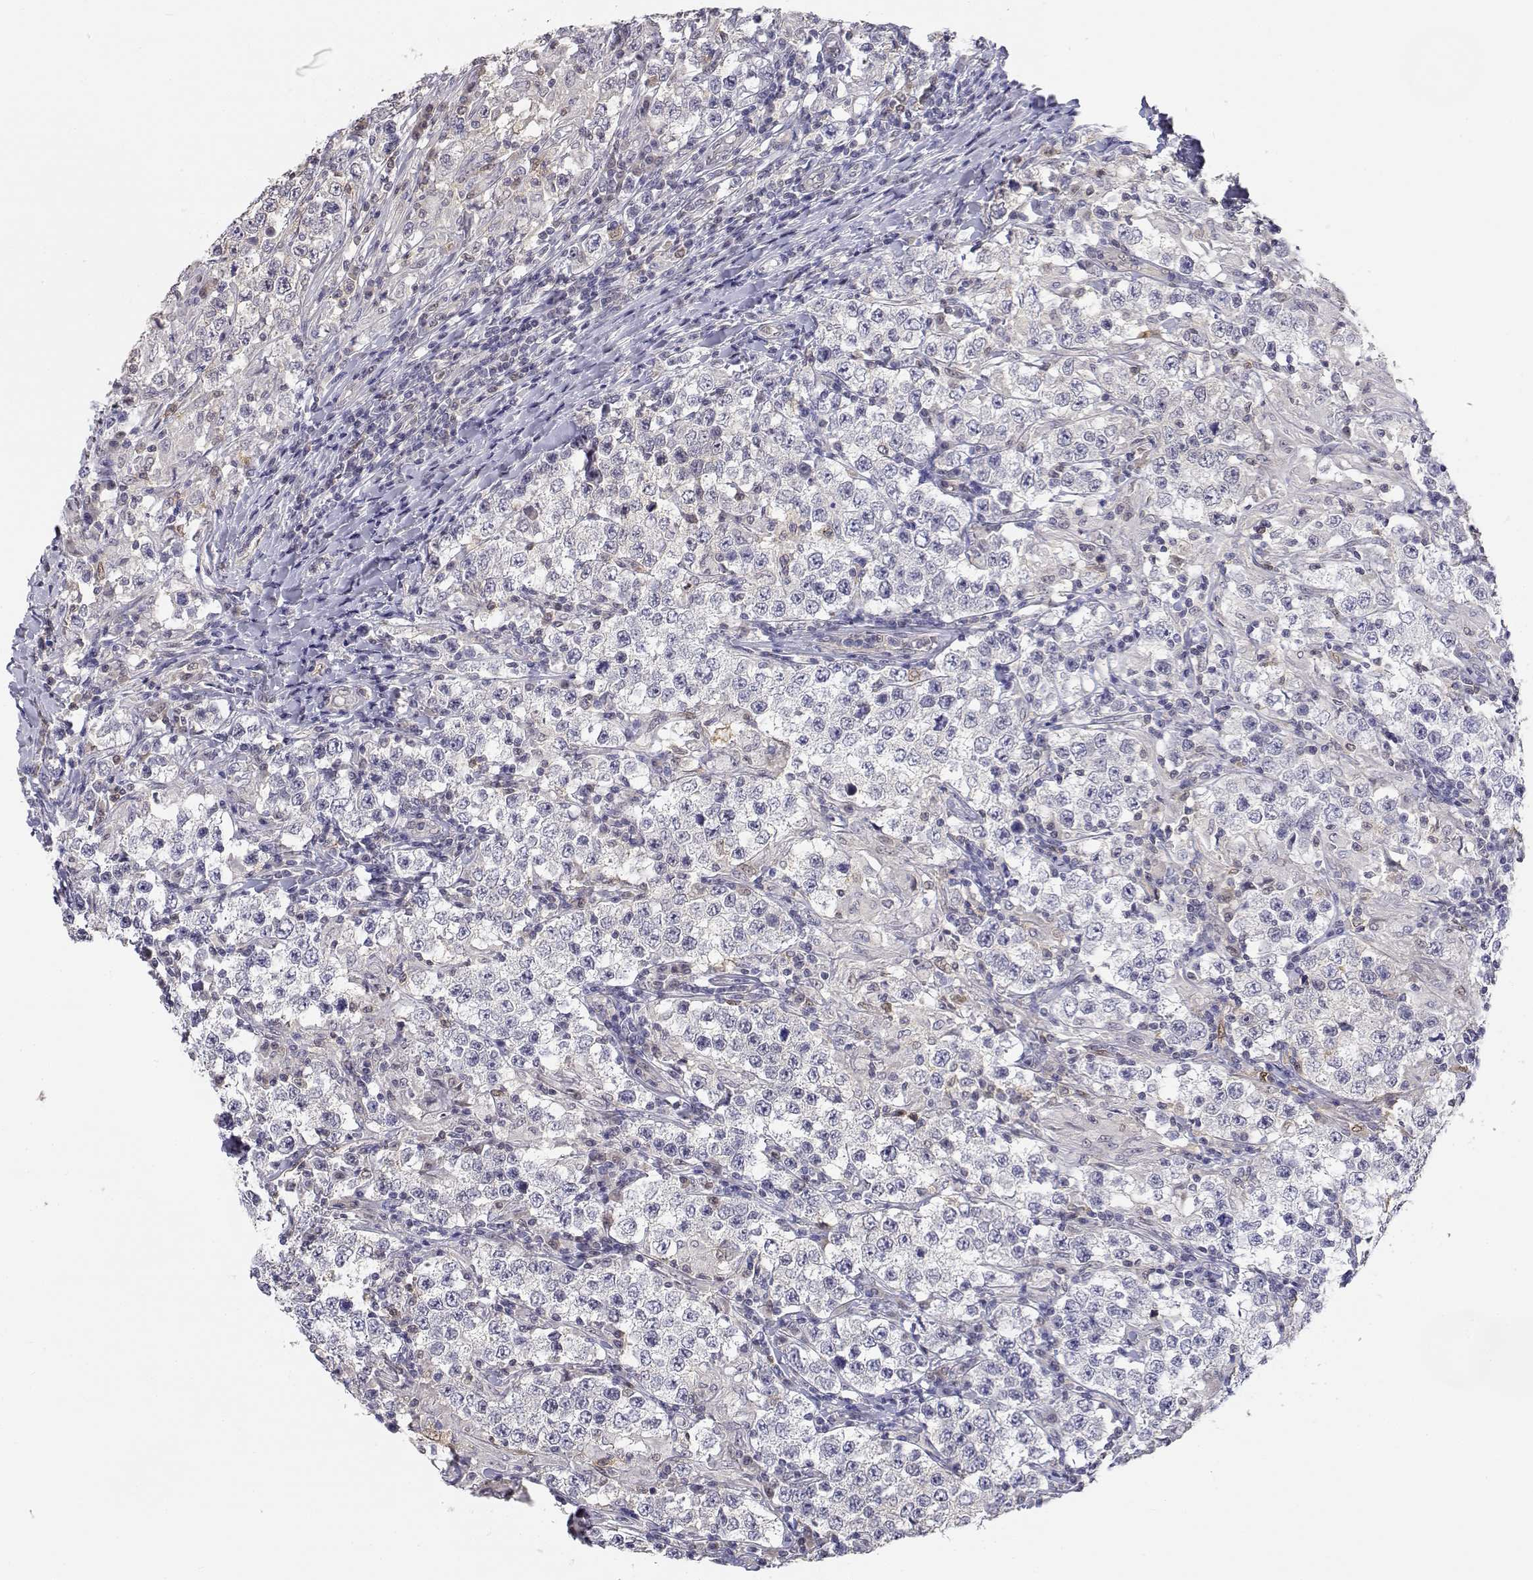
{"staining": {"intensity": "negative", "quantity": "none", "location": "none"}, "tissue": "testis cancer", "cell_type": "Tumor cells", "image_type": "cancer", "snomed": [{"axis": "morphology", "description": "Seminoma, NOS"}, {"axis": "morphology", "description": "Carcinoma, Embryonal, NOS"}, {"axis": "topography", "description": "Testis"}], "caption": "Immunohistochemistry (IHC) of testis cancer (seminoma) exhibits no positivity in tumor cells.", "gene": "ADA", "patient": {"sex": "male", "age": 41}}